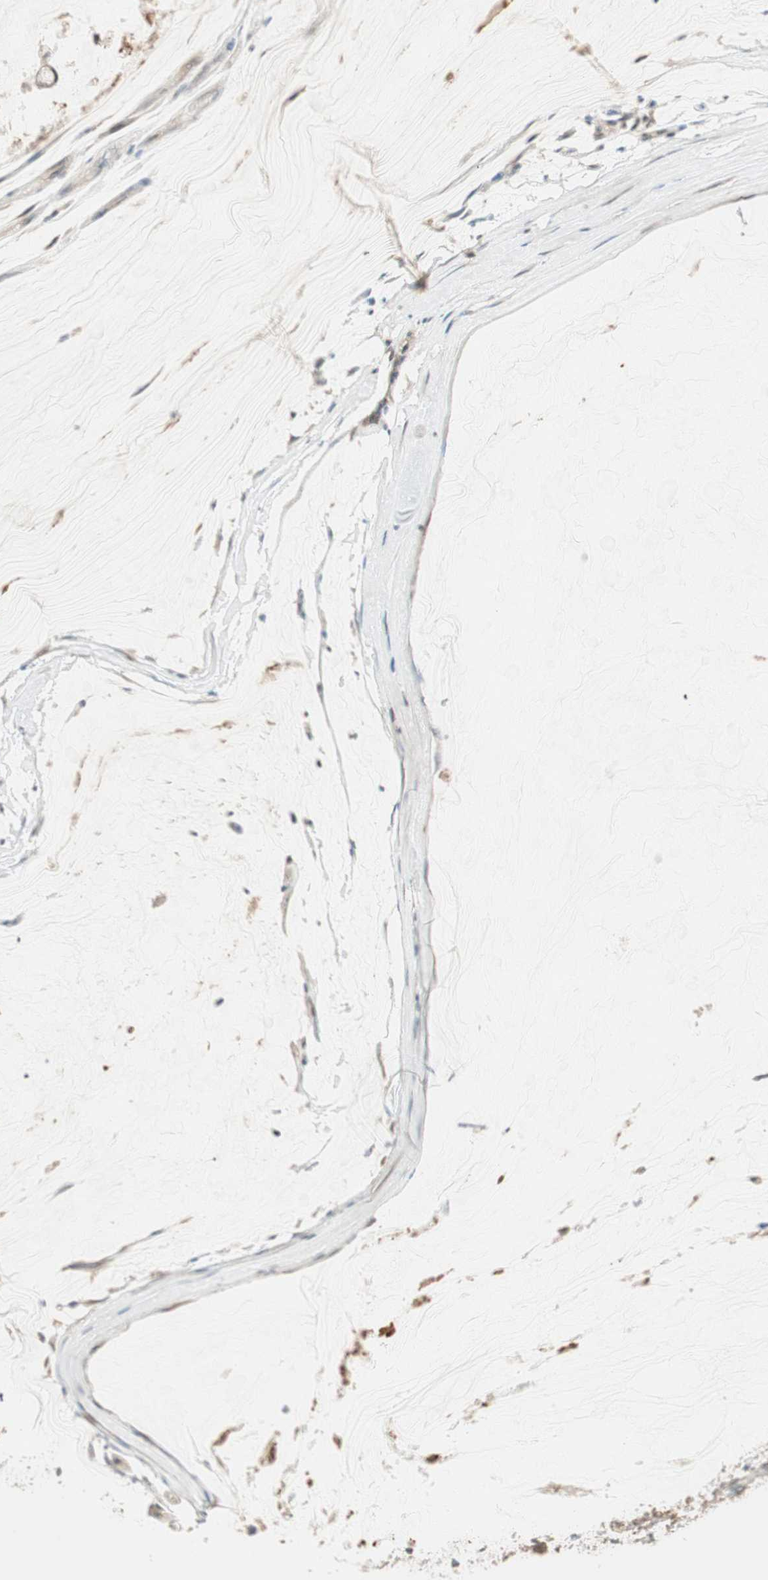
{"staining": {"intensity": "weak", "quantity": "25%-75%", "location": "nuclear"}, "tissue": "ovarian cancer", "cell_type": "Tumor cells", "image_type": "cancer", "snomed": [{"axis": "morphology", "description": "Cystadenocarcinoma, mucinous, NOS"}, {"axis": "topography", "description": "Ovary"}], "caption": "Immunohistochemistry staining of ovarian cancer (mucinous cystadenocarcinoma), which reveals low levels of weak nuclear positivity in approximately 25%-75% of tumor cells indicating weak nuclear protein positivity. The staining was performed using DAB (3,3'-diaminobenzidine) (brown) for protein detection and nuclei were counterstained in hematoxylin (blue).", "gene": "USP5", "patient": {"sex": "female", "age": 39}}